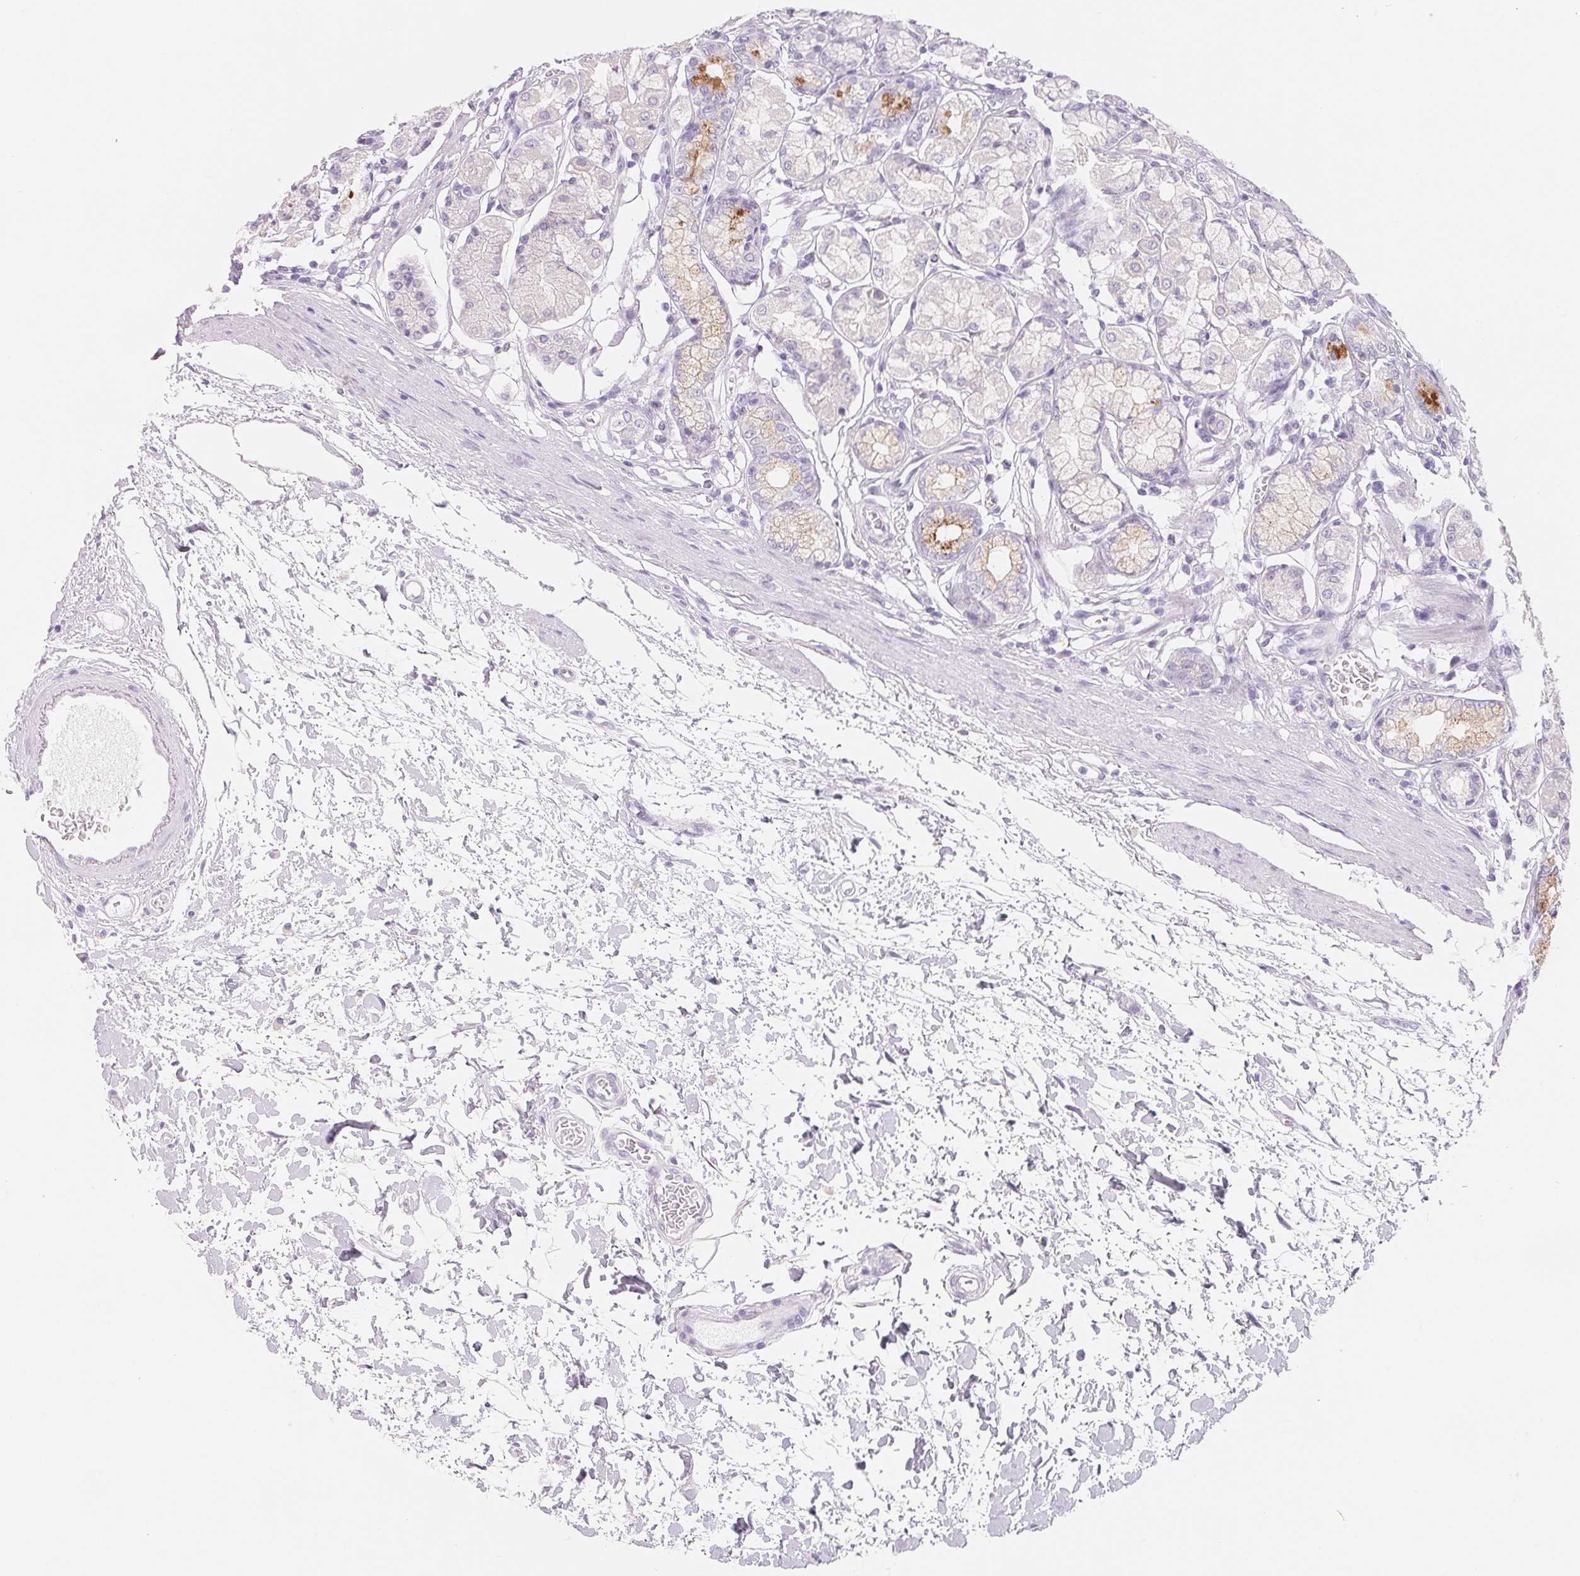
{"staining": {"intensity": "moderate", "quantity": "<25%", "location": "cytoplasmic/membranous"}, "tissue": "stomach", "cell_type": "Glandular cells", "image_type": "normal", "snomed": [{"axis": "morphology", "description": "Normal tissue, NOS"}, {"axis": "topography", "description": "Stomach"}, {"axis": "topography", "description": "Stomach, lower"}], "caption": "IHC (DAB (3,3'-diaminobenzidine)) staining of unremarkable human stomach exhibits moderate cytoplasmic/membranous protein positivity in approximately <25% of glandular cells. (IHC, brightfield microscopy, high magnification).", "gene": "SPACA5B", "patient": {"sex": "male", "age": 76}}